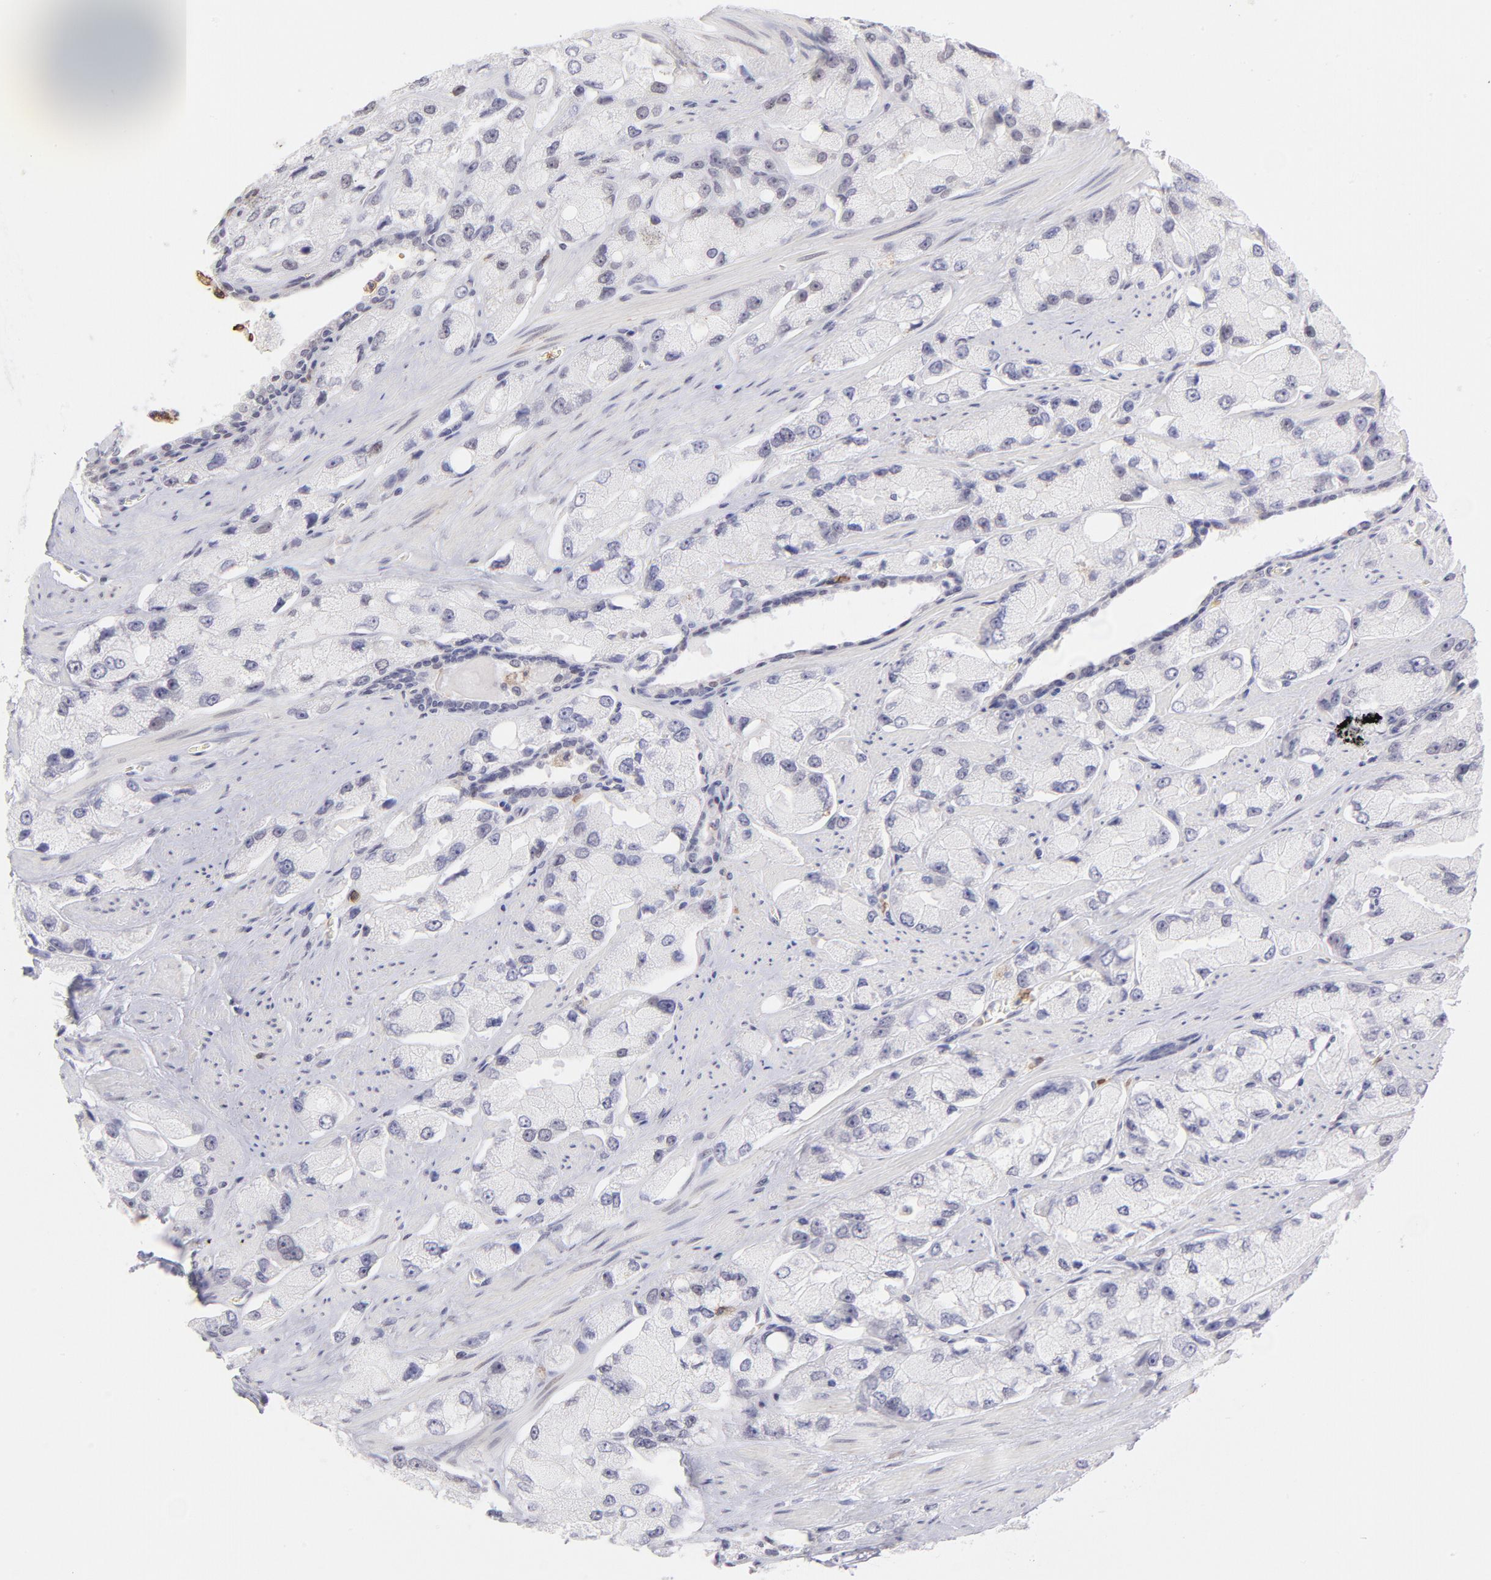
{"staining": {"intensity": "negative", "quantity": "none", "location": "none"}, "tissue": "prostate cancer", "cell_type": "Tumor cells", "image_type": "cancer", "snomed": [{"axis": "morphology", "description": "Adenocarcinoma, High grade"}, {"axis": "topography", "description": "Prostate"}], "caption": "Tumor cells are negative for brown protein staining in prostate adenocarcinoma (high-grade). (Brightfield microscopy of DAB (3,3'-diaminobenzidine) IHC at high magnification).", "gene": "LTB4R", "patient": {"sex": "male", "age": 58}}